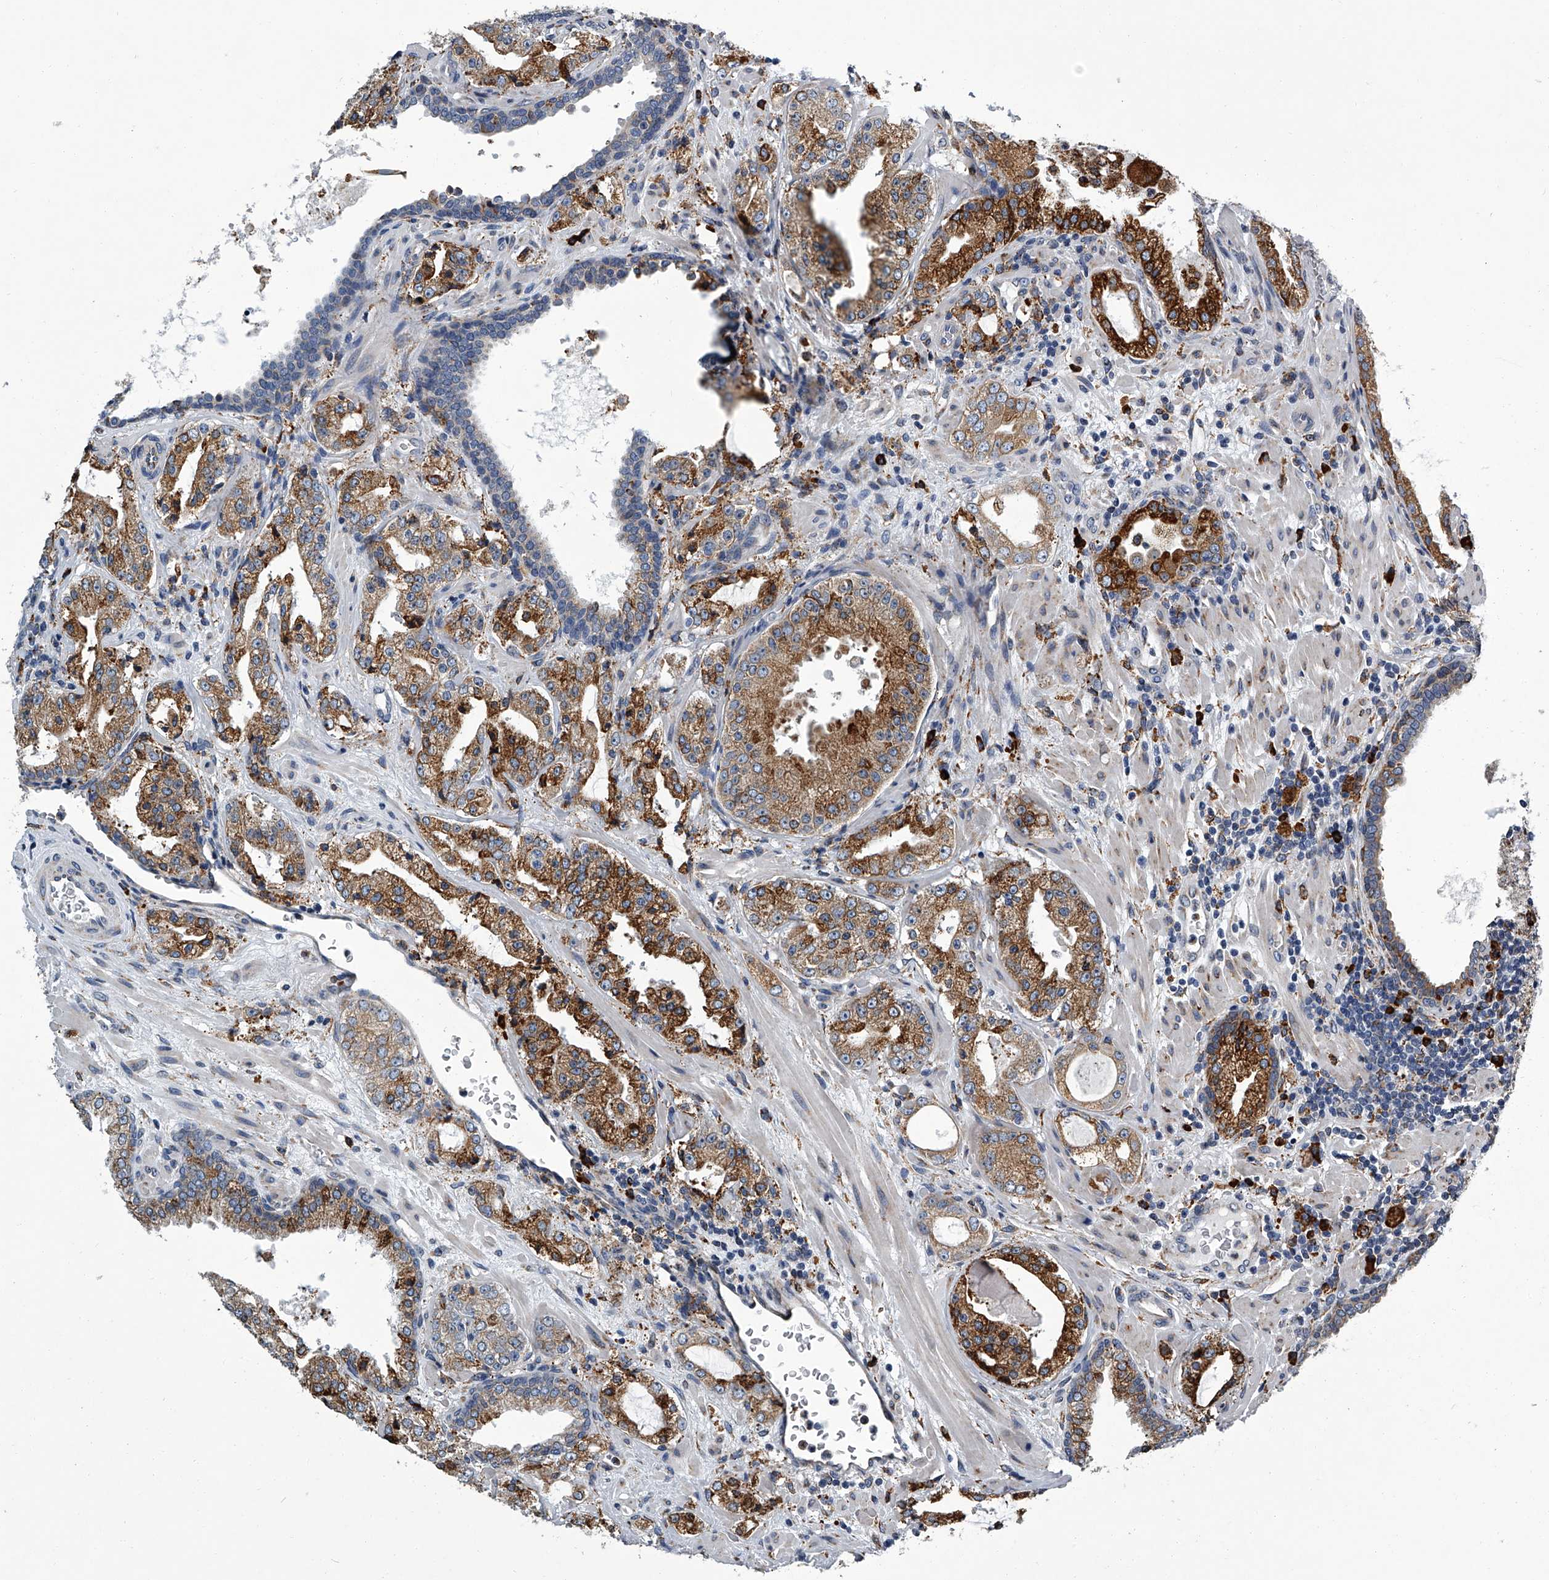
{"staining": {"intensity": "moderate", "quantity": ">75%", "location": "cytoplasmic/membranous"}, "tissue": "prostate cancer", "cell_type": "Tumor cells", "image_type": "cancer", "snomed": [{"axis": "morphology", "description": "Adenocarcinoma, High grade"}, {"axis": "topography", "description": "Prostate"}], "caption": "Immunohistochemical staining of adenocarcinoma (high-grade) (prostate) demonstrates moderate cytoplasmic/membranous protein expression in about >75% of tumor cells.", "gene": "TMEM63C", "patient": {"sex": "male", "age": 64}}